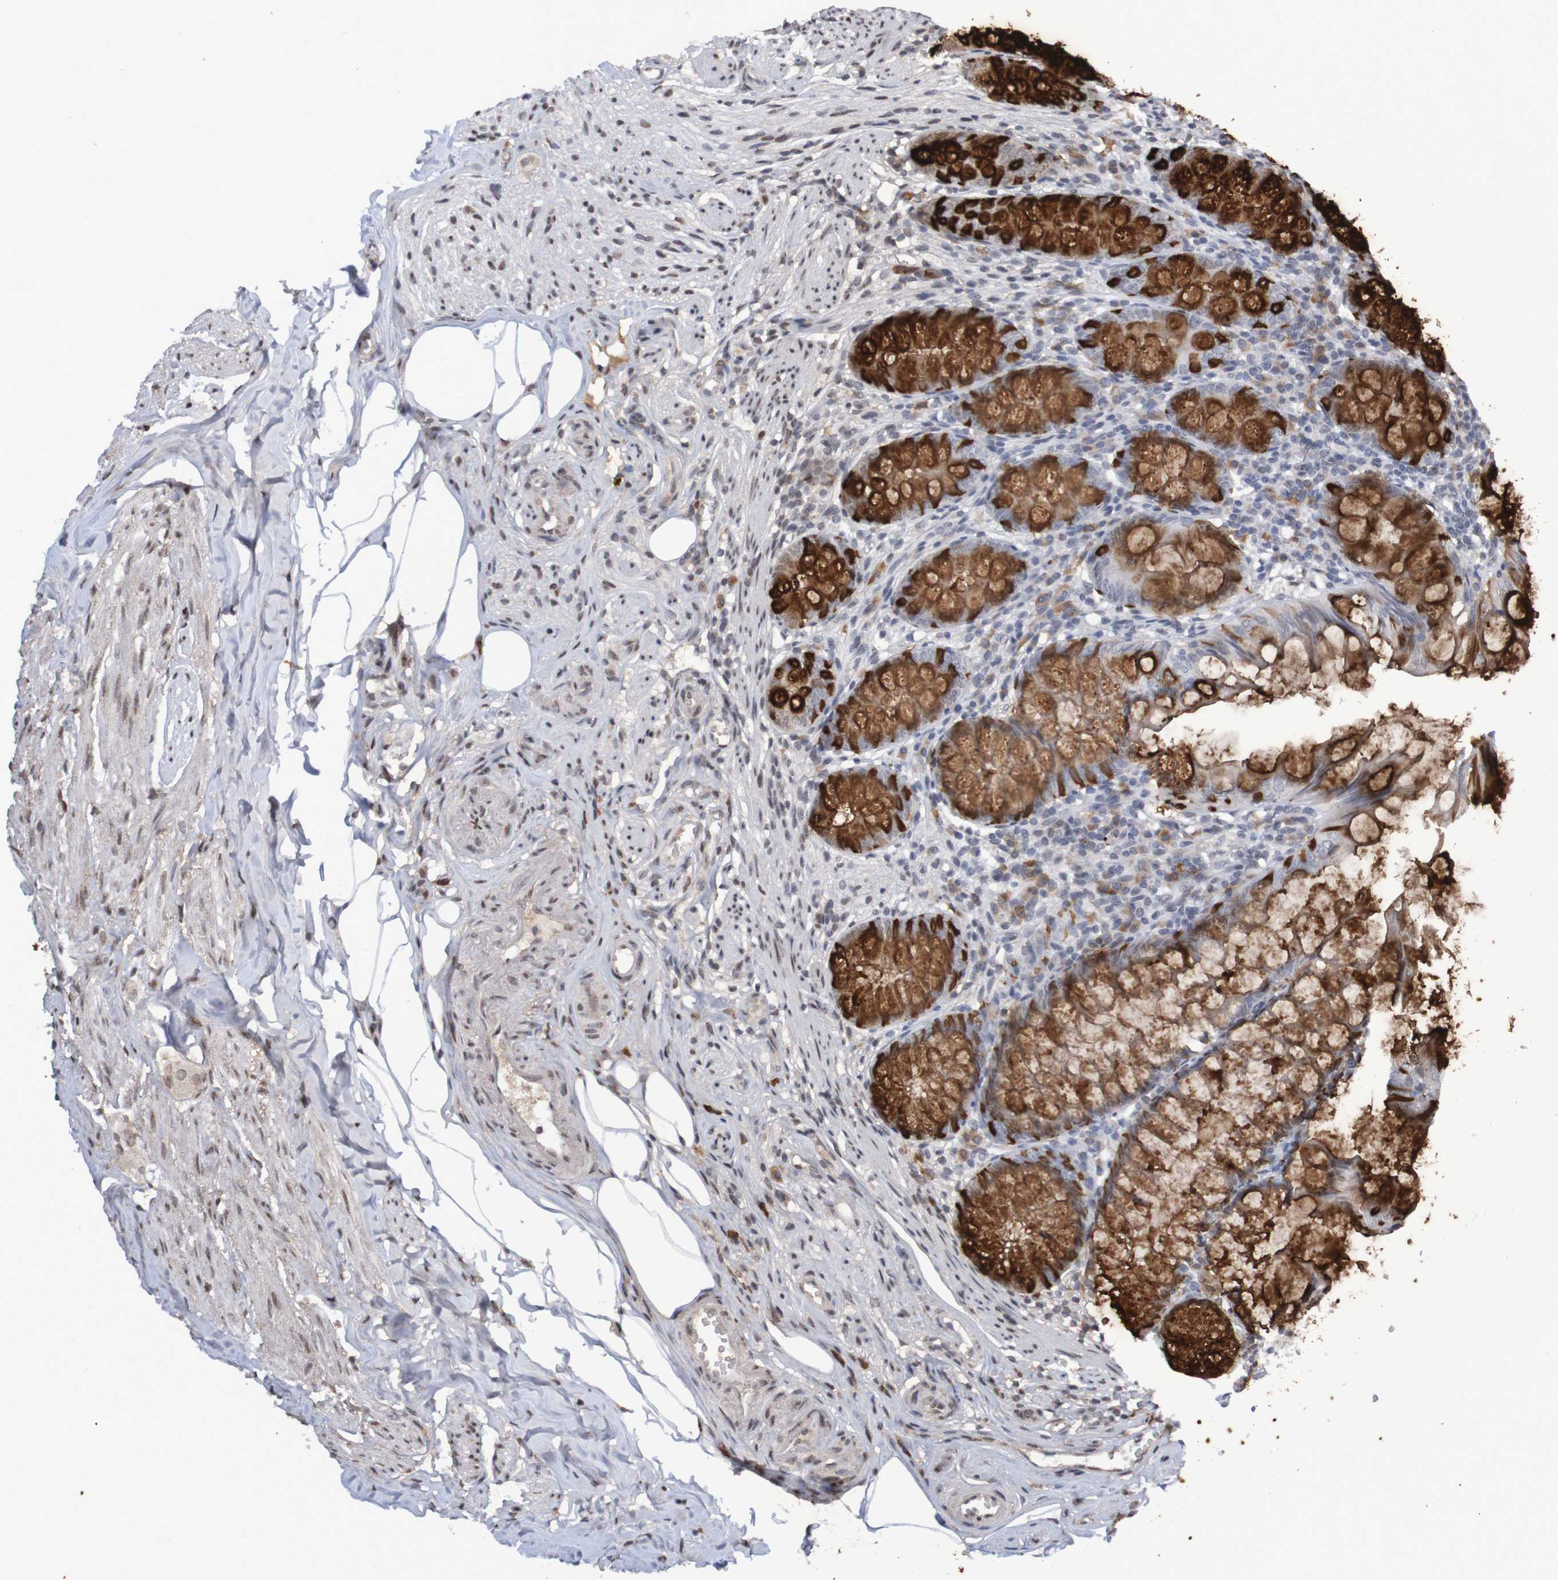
{"staining": {"intensity": "strong", "quantity": ">75%", "location": "cytoplasmic/membranous"}, "tissue": "appendix", "cell_type": "Glandular cells", "image_type": "normal", "snomed": [{"axis": "morphology", "description": "Normal tissue, NOS"}, {"axis": "topography", "description": "Appendix"}], "caption": "Immunohistochemistry (DAB) staining of benign appendix displays strong cytoplasmic/membranous protein expression in about >75% of glandular cells.", "gene": "ITLN1", "patient": {"sex": "female", "age": 77}}